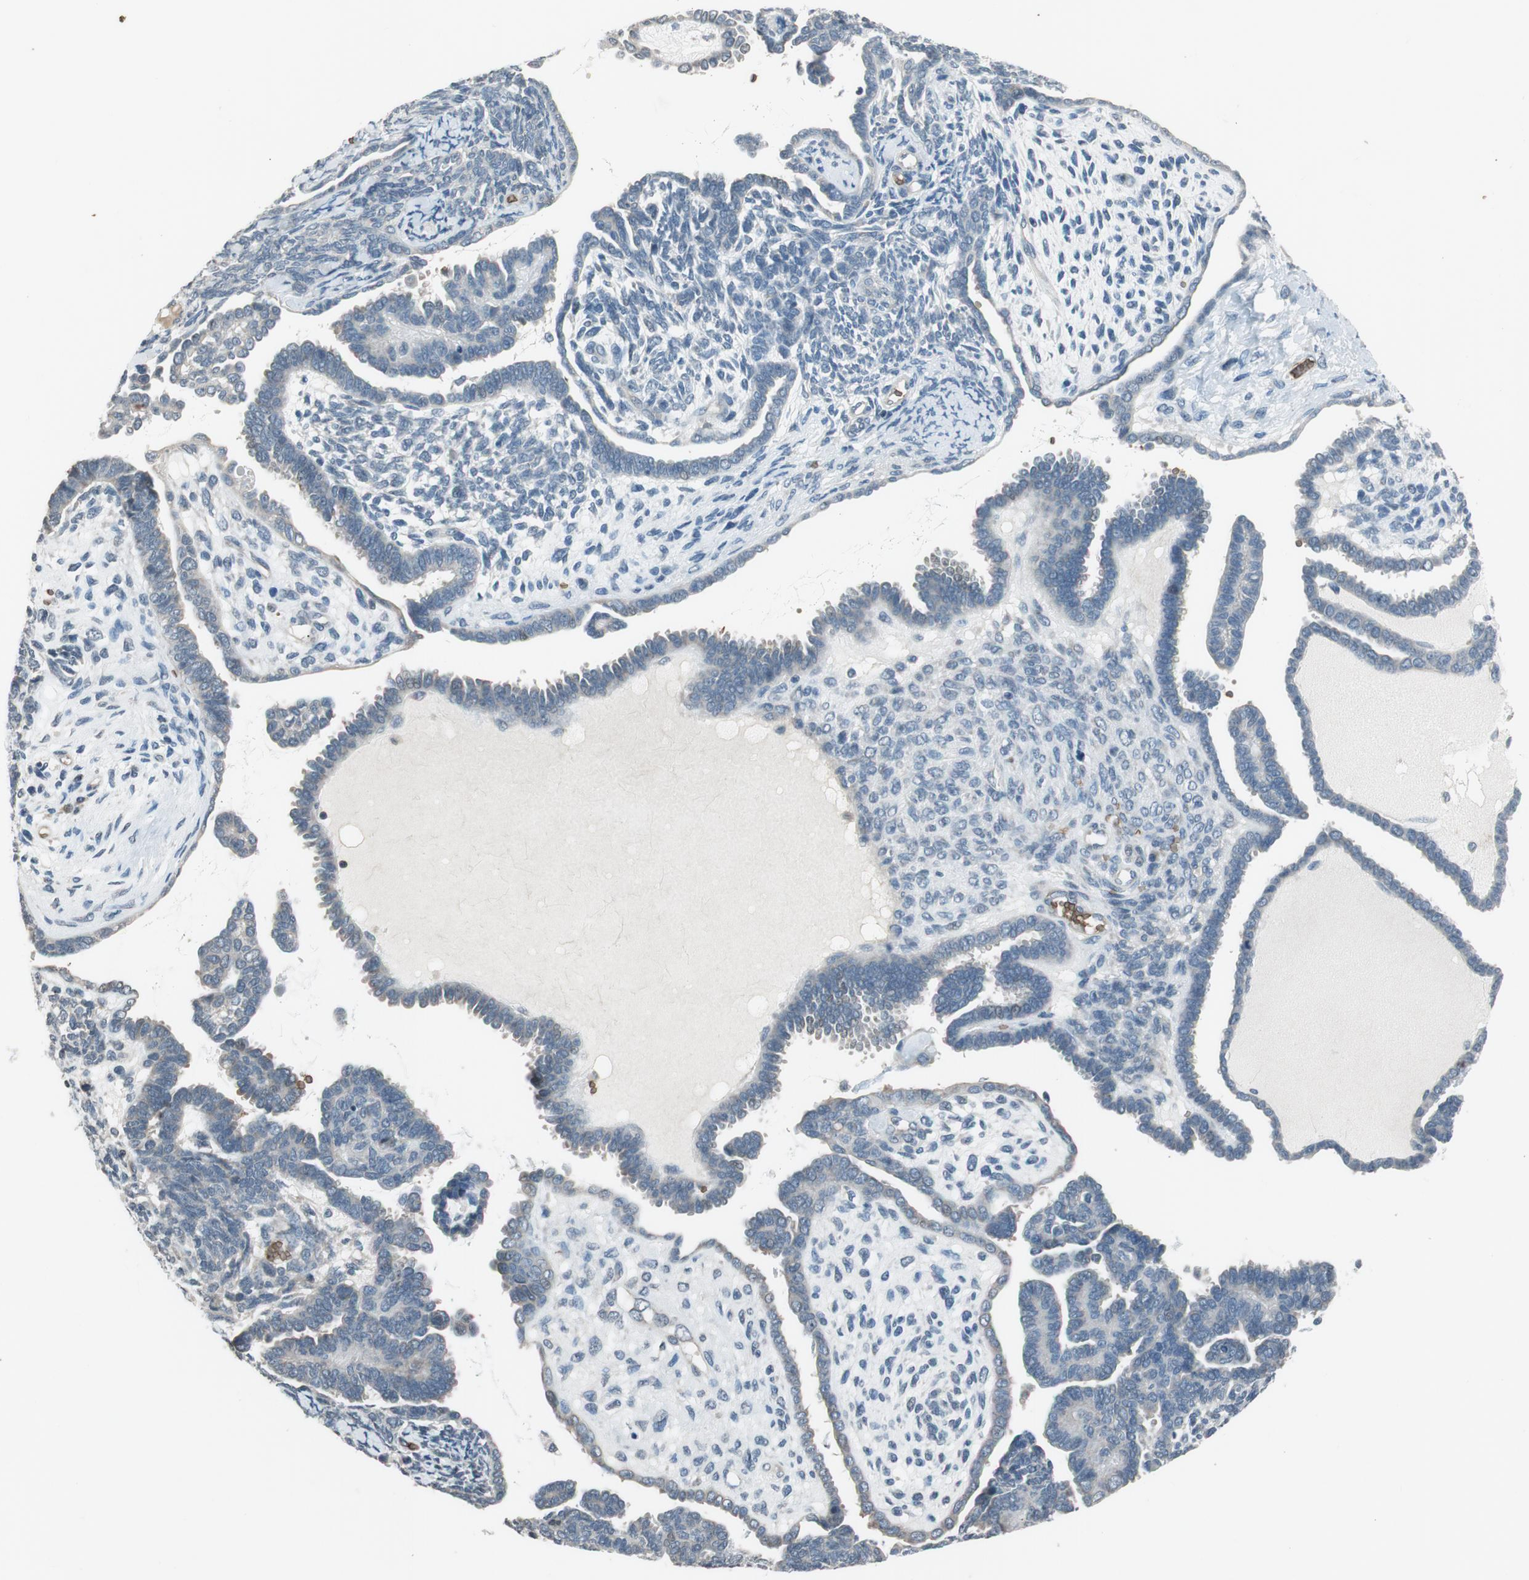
{"staining": {"intensity": "negative", "quantity": "none", "location": "none"}, "tissue": "endometrial cancer", "cell_type": "Tumor cells", "image_type": "cancer", "snomed": [{"axis": "morphology", "description": "Neoplasm, malignant, NOS"}, {"axis": "topography", "description": "Endometrium"}], "caption": "DAB (3,3'-diaminobenzidine) immunohistochemical staining of endometrial cancer displays no significant expression in tumor cells. The staining is performed using DAB brown chromogen with nuclei counter-stained in using hematoxylin.", "gene": "GYPC", "patient": {"sex": "female", "age": 74}}